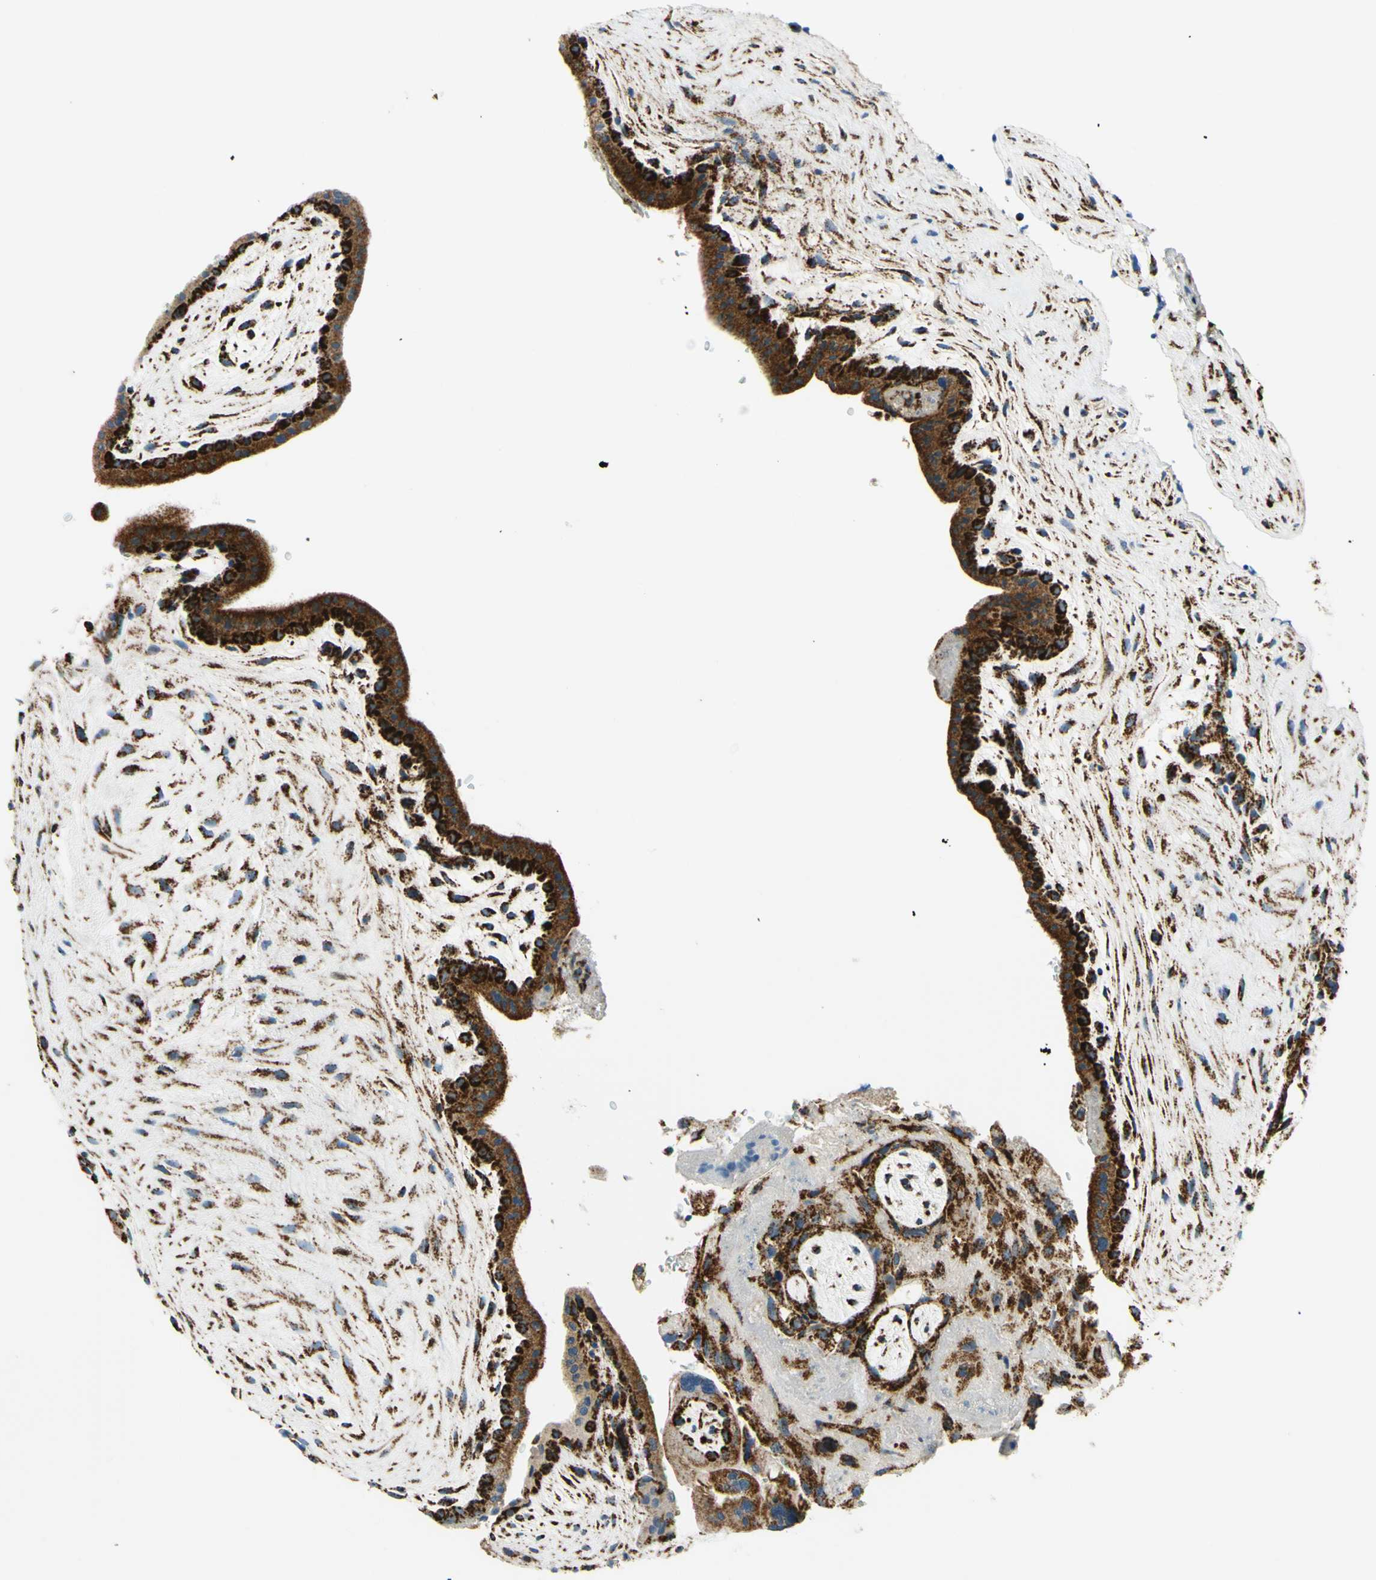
{"staining": {"intensity": "strong", "quantity": ">75%", "location": "cytoplasmic/membranous"}, "tissue": "placenta", "cell_type": "Decidual cells", "image_type": "normal", "snomed": [{"axis": "morphology", "description": "Normal tissue, NOS"}, {"axis": "topography", "description": "Placenta"}], "caption": "Protein expression analysis of unremarkable placenta displays strong cytoplasmic/membranous positivity in approximately >75% of decidual cells.", "gene": "MAVS", "patient": {"sex": "female", "age": 35}}